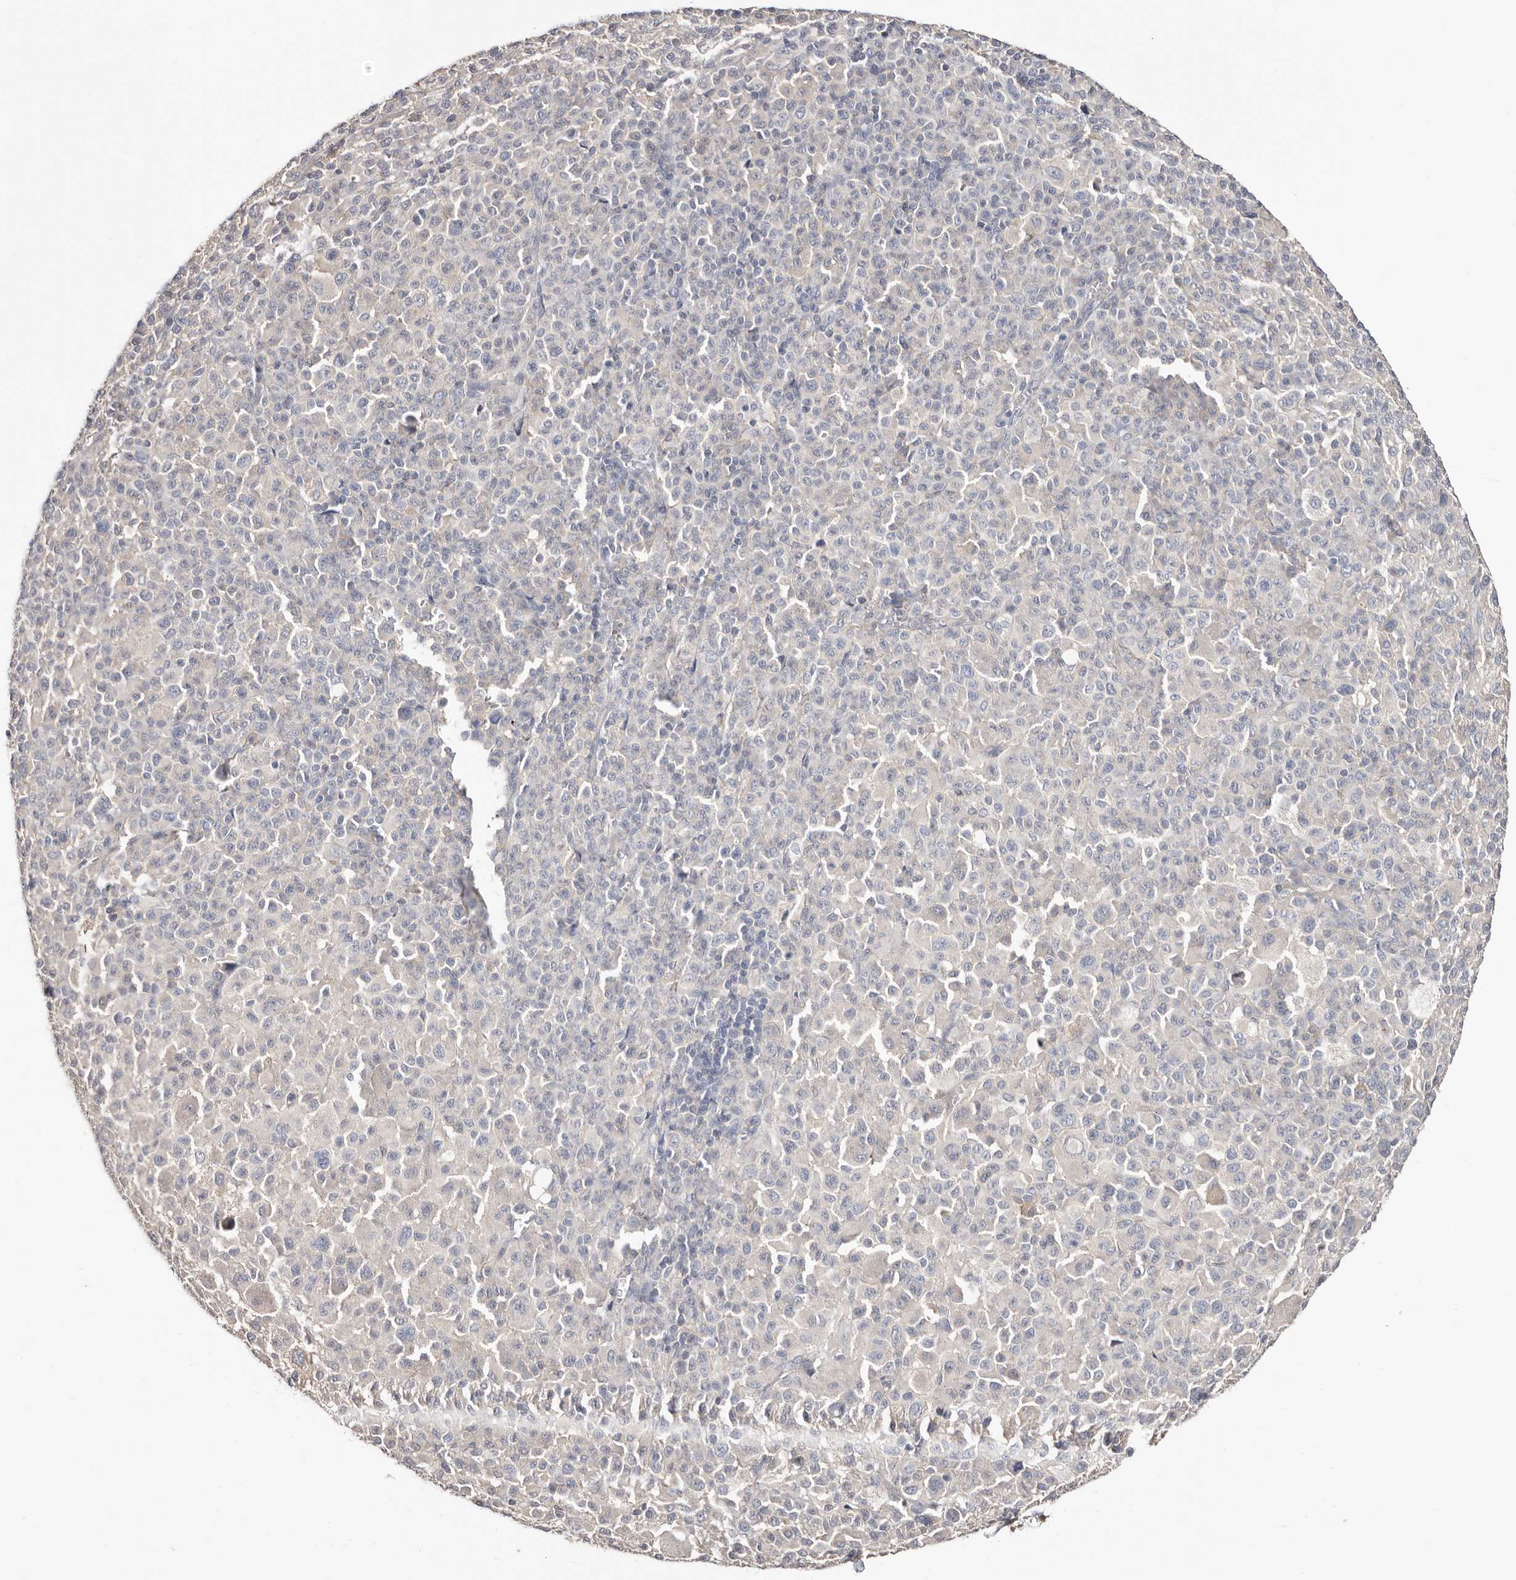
{"staining": {"intensity": "weak", "quantity": "<25%", "location": "cytoplasmic/membranous"}, "tissue": "melanoma", "cell_type": "Tumor cells", "image_type": "cancer", "snomed": [{"axis": "morphology", "description": "Malignant melanoma, Metastatic site"}, {"axis": "topography", "description": "Skin"}], "caption": "There is no significant staining in tumor cells of malignant melanoma (metastatic site).", "gene": "S100A14", "patient": {"sex": "female", "age": 74}}